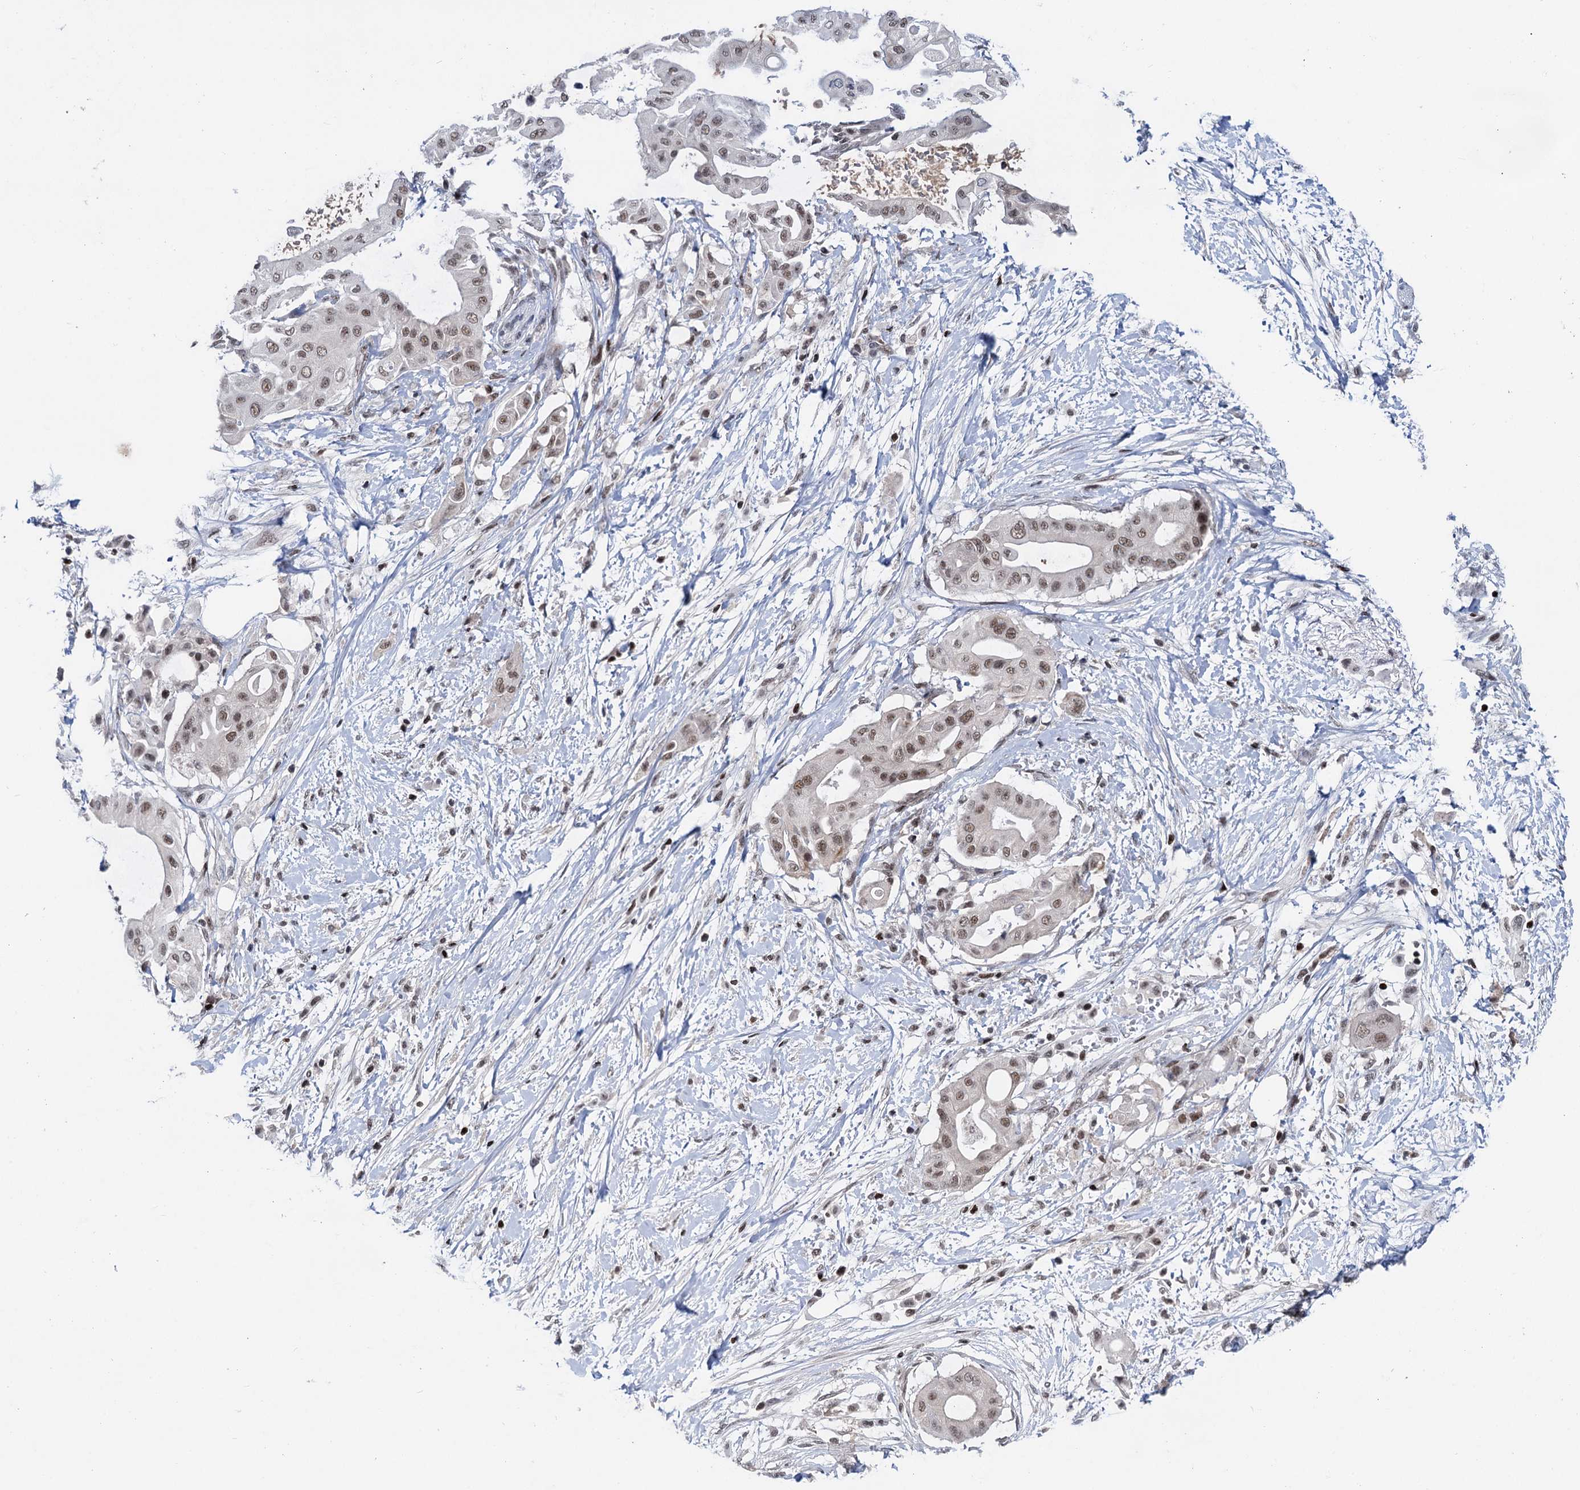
{"staining": {"intensity": "weak", "quantity": ">75%", "location": "nuclear"}, "tissue": "pancreatic cancer", "cell_type": "Tumor cells", "image_type": "cancer", "snomed": [{"axis": "morphology", "description": "Adenocarcinoma, NOS"}, {"axis": "topography", "description": "Pancreas"}], "caption": "Immunohistochemistry of human pancreatic cancer (adenocarcinoma) exhibits low levels of weak nuclear staining in about >75% of tumor cells.", "gene": "ZCCHC10", "patient": {"sex": "male", "age": 68}}